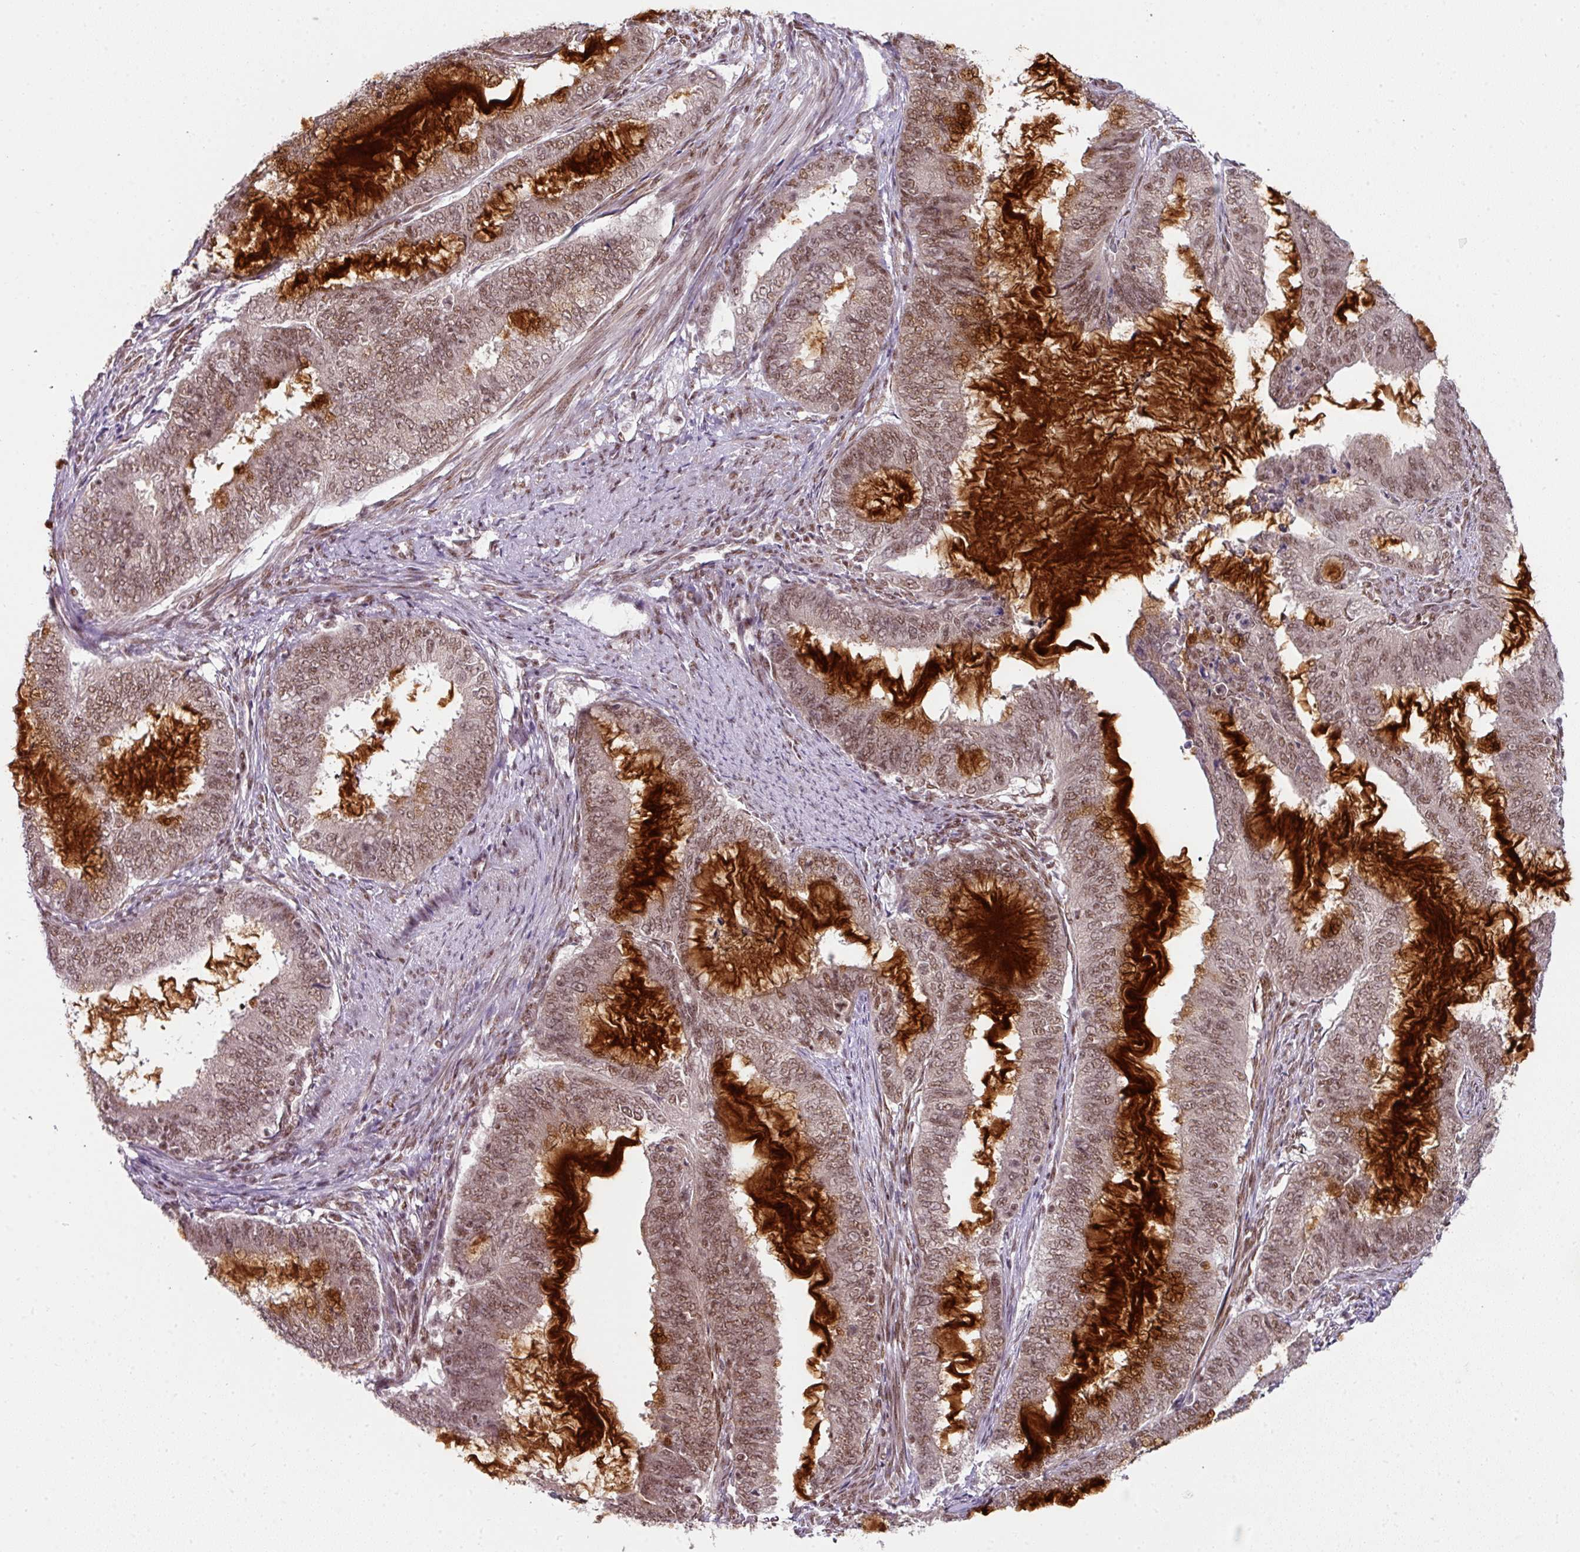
{"staining": {"intensity": "moderate", "quantity": ">75%", "location": "nuclear"}, "tissue": "endometrial cancer", "cell_type": "Tumor cells", "image_type": "cancer", "snomed": [{"axis": "morphology", "description": "Adenocarcinoma, NOS"}, {"axis": "topography", "description": "Endometrium"}], "caption": "Moderate nuclear positivity is identified in about >75% of tumor cells in endometrial cancer (adenocarcinoma).", "gene": "NFYA", "patient": {"sex": "female", "age": 51}}